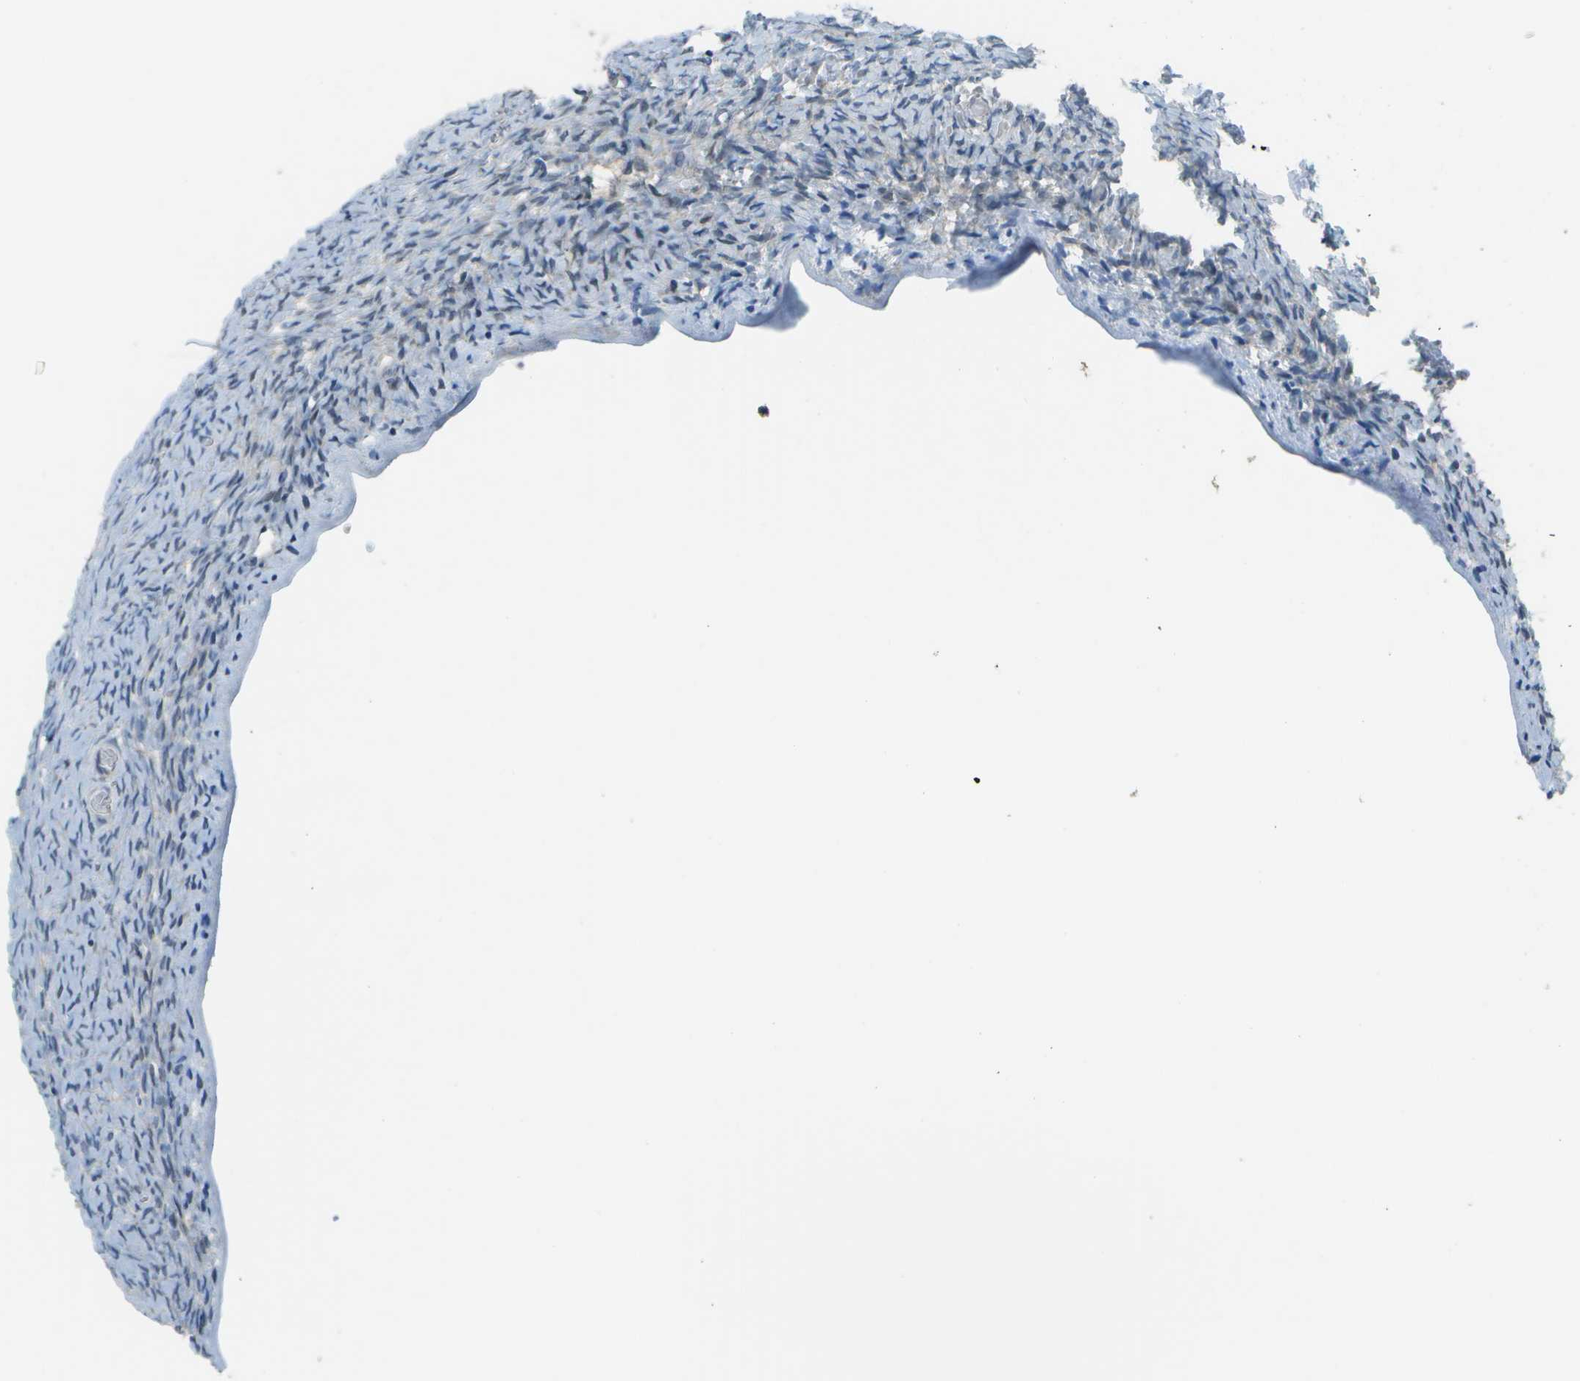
{"staining": {"intensity": "moderate", "quantity": "<25%", "location": "cytoplasmic/membranous"}, "tissue": "ovary", "cell_type": "Ovarian stroma cells", "image_type": "normal", "snomed": [{"axis": "morphology", "description": "Normal tissue, NOS"}, {"axis": "topography", "description": "Ovary"}], "caption": "Protein analysis of unremarkable ovary exhibits moderate cytoplasmic/membranous positivity in about <25% of ovarian stroma cells. (DAB (3,3'-diaminobenzidine) IHC with brightfield microscopy, high magnification).", "gene": "ENPP5", "patient": {"sex": "female", "age": 27}}